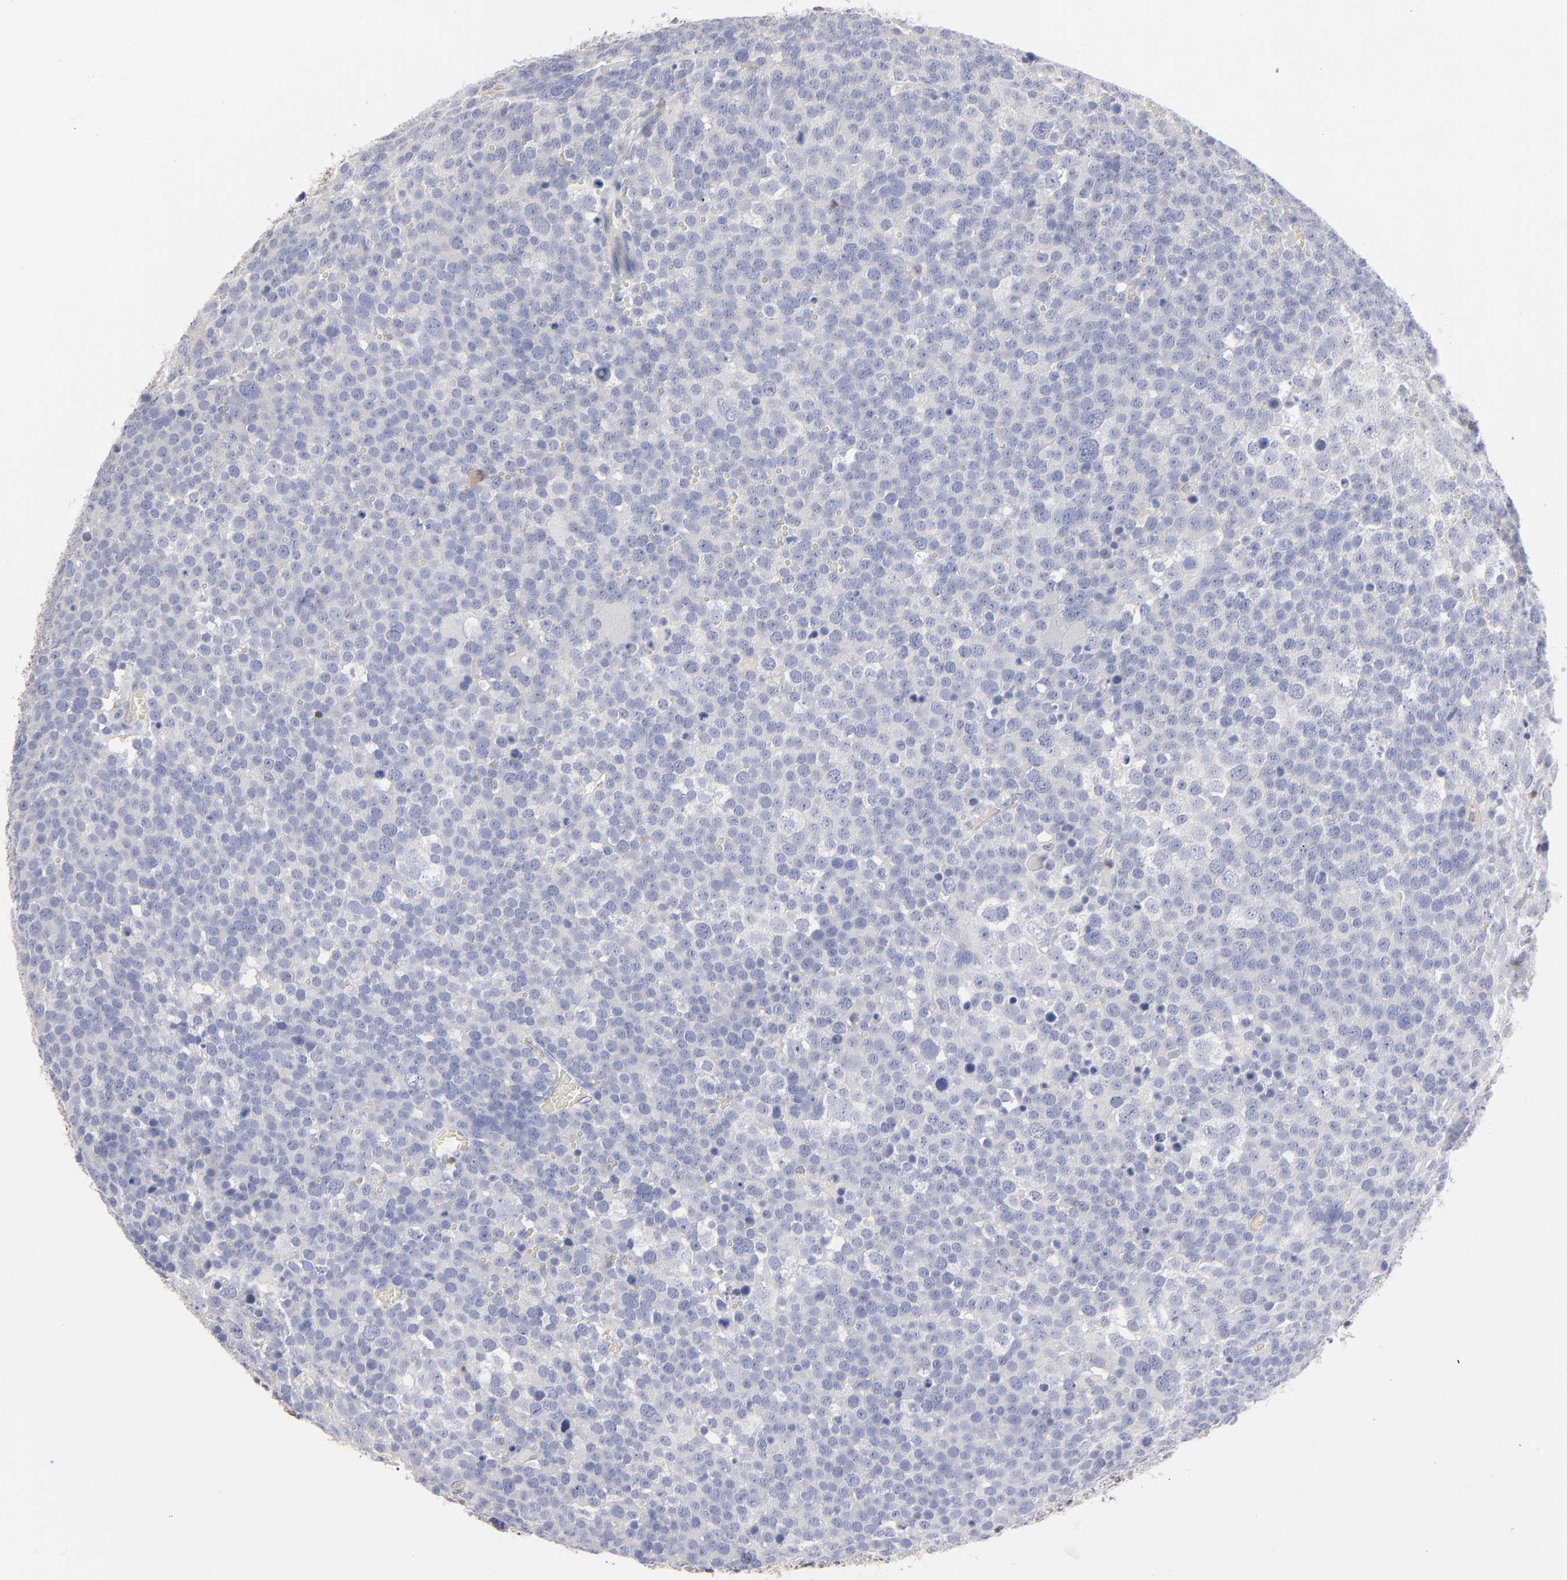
{"staining": {"intensity": "negative", "quantity": "none", "location": "none"}, "tissue": "testis cancer", "cell_type": "Tumor cells", "image_type": "cancer", "snomed": [{"axis": "morphology", "description": "Seminoma, NOS"}, {"axis": "topography", "description": "Testis"}], "caption": "Image shows no protein expression in tumor cells of seminoma (testis) tissue. The staining is performed using DAB brown chromogen with nuclei counter-stained in using hematoxylin.", "gene": "TBXT", "patient": {"sex": "male", "age": 71}}